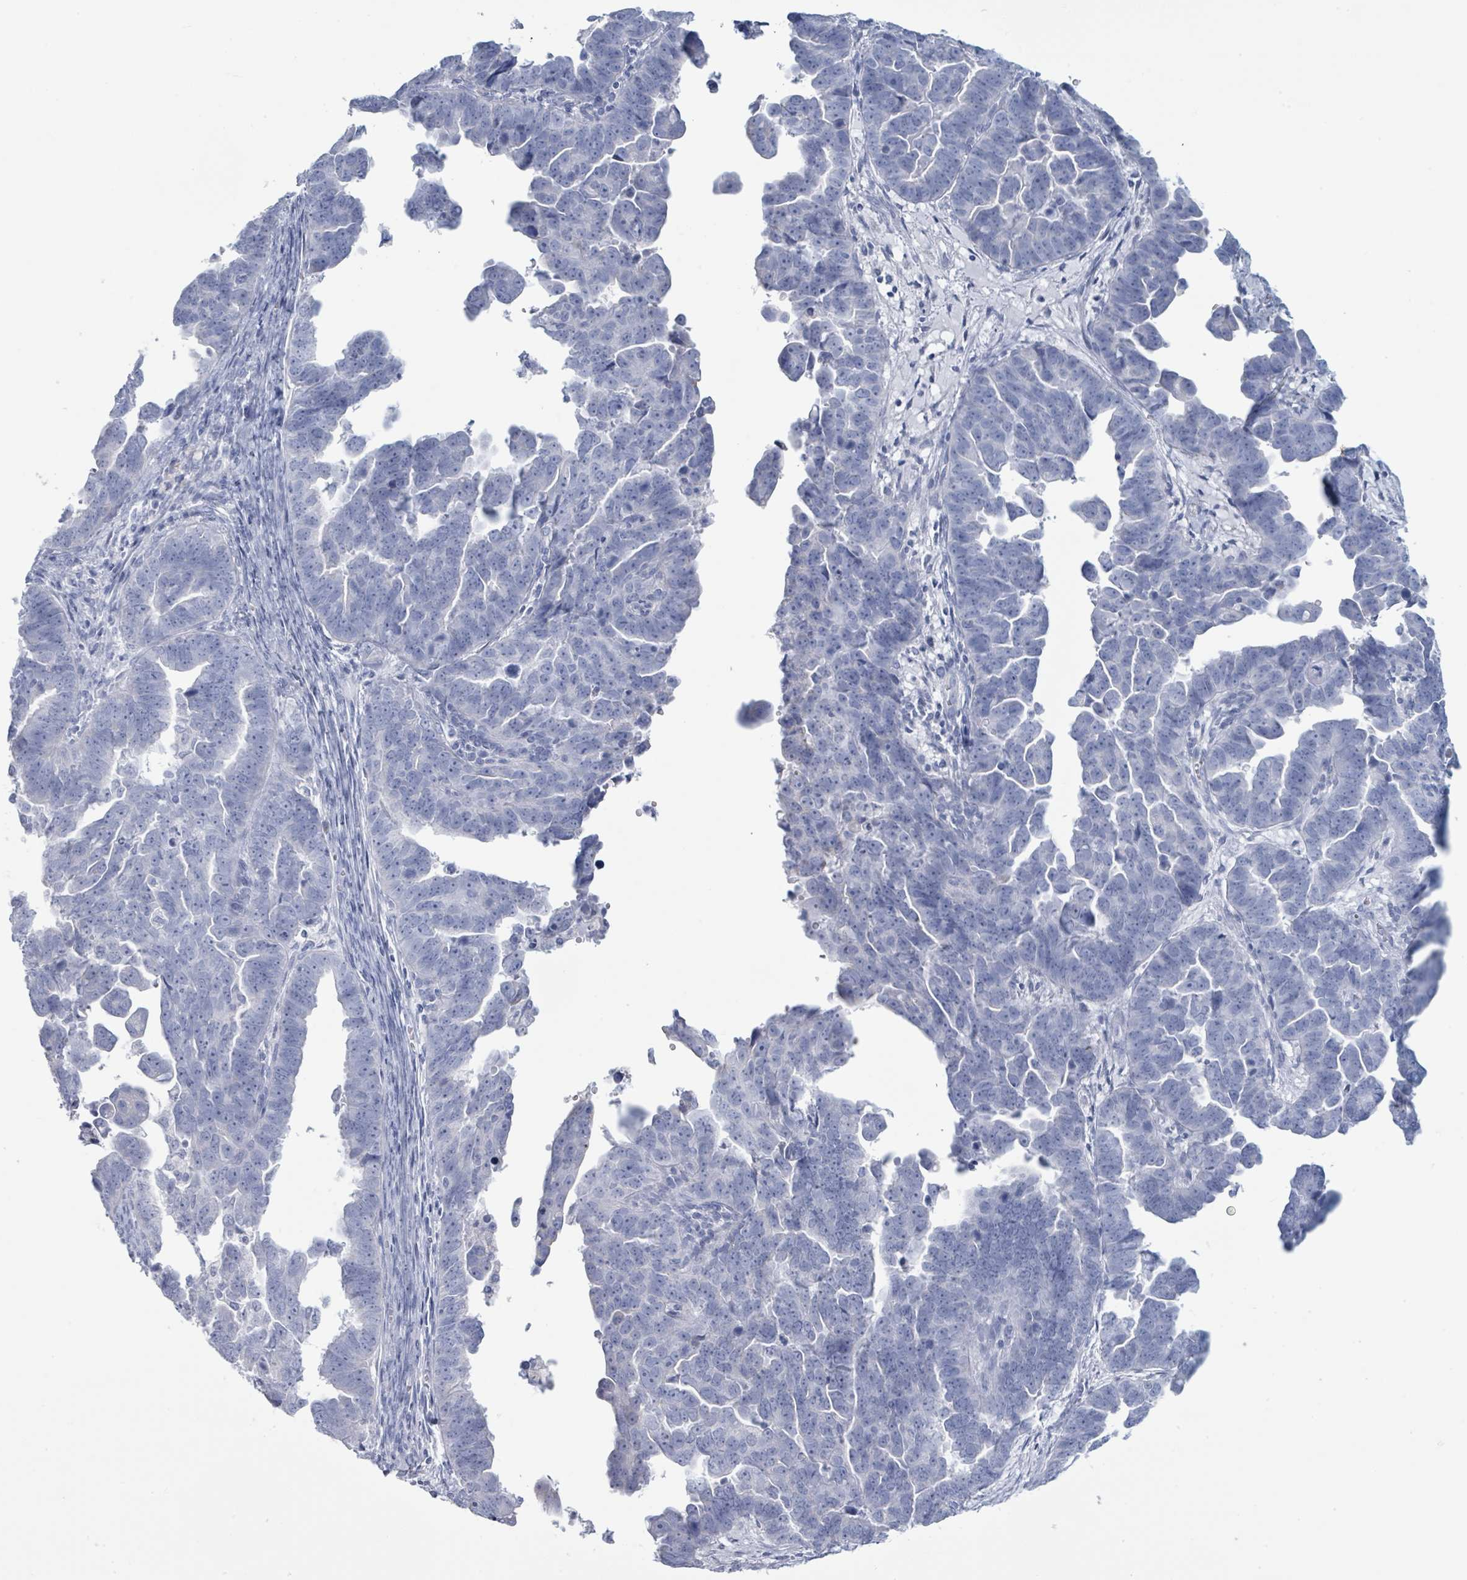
{"staining": {"intensity": "negative", "quantity": "none", "location": "none"}, "tissue": "endometrial cancer", "cell_type": "Tumor cells", "image_type": "cancer", "snomed": [{"axis": "morphology", "description": "Adenocarcinoma, NOS"}, {"axis": "topography", "description": "Endometrium"}], "caption": "An immunohistochemistry histopathology image of endometrial adenocarcinoma is shown. There is no staining in tumor cells of endometrial adenocarcinoma.", "gene": "PGA3", "patient": {"sex": "female", "age": 75}}